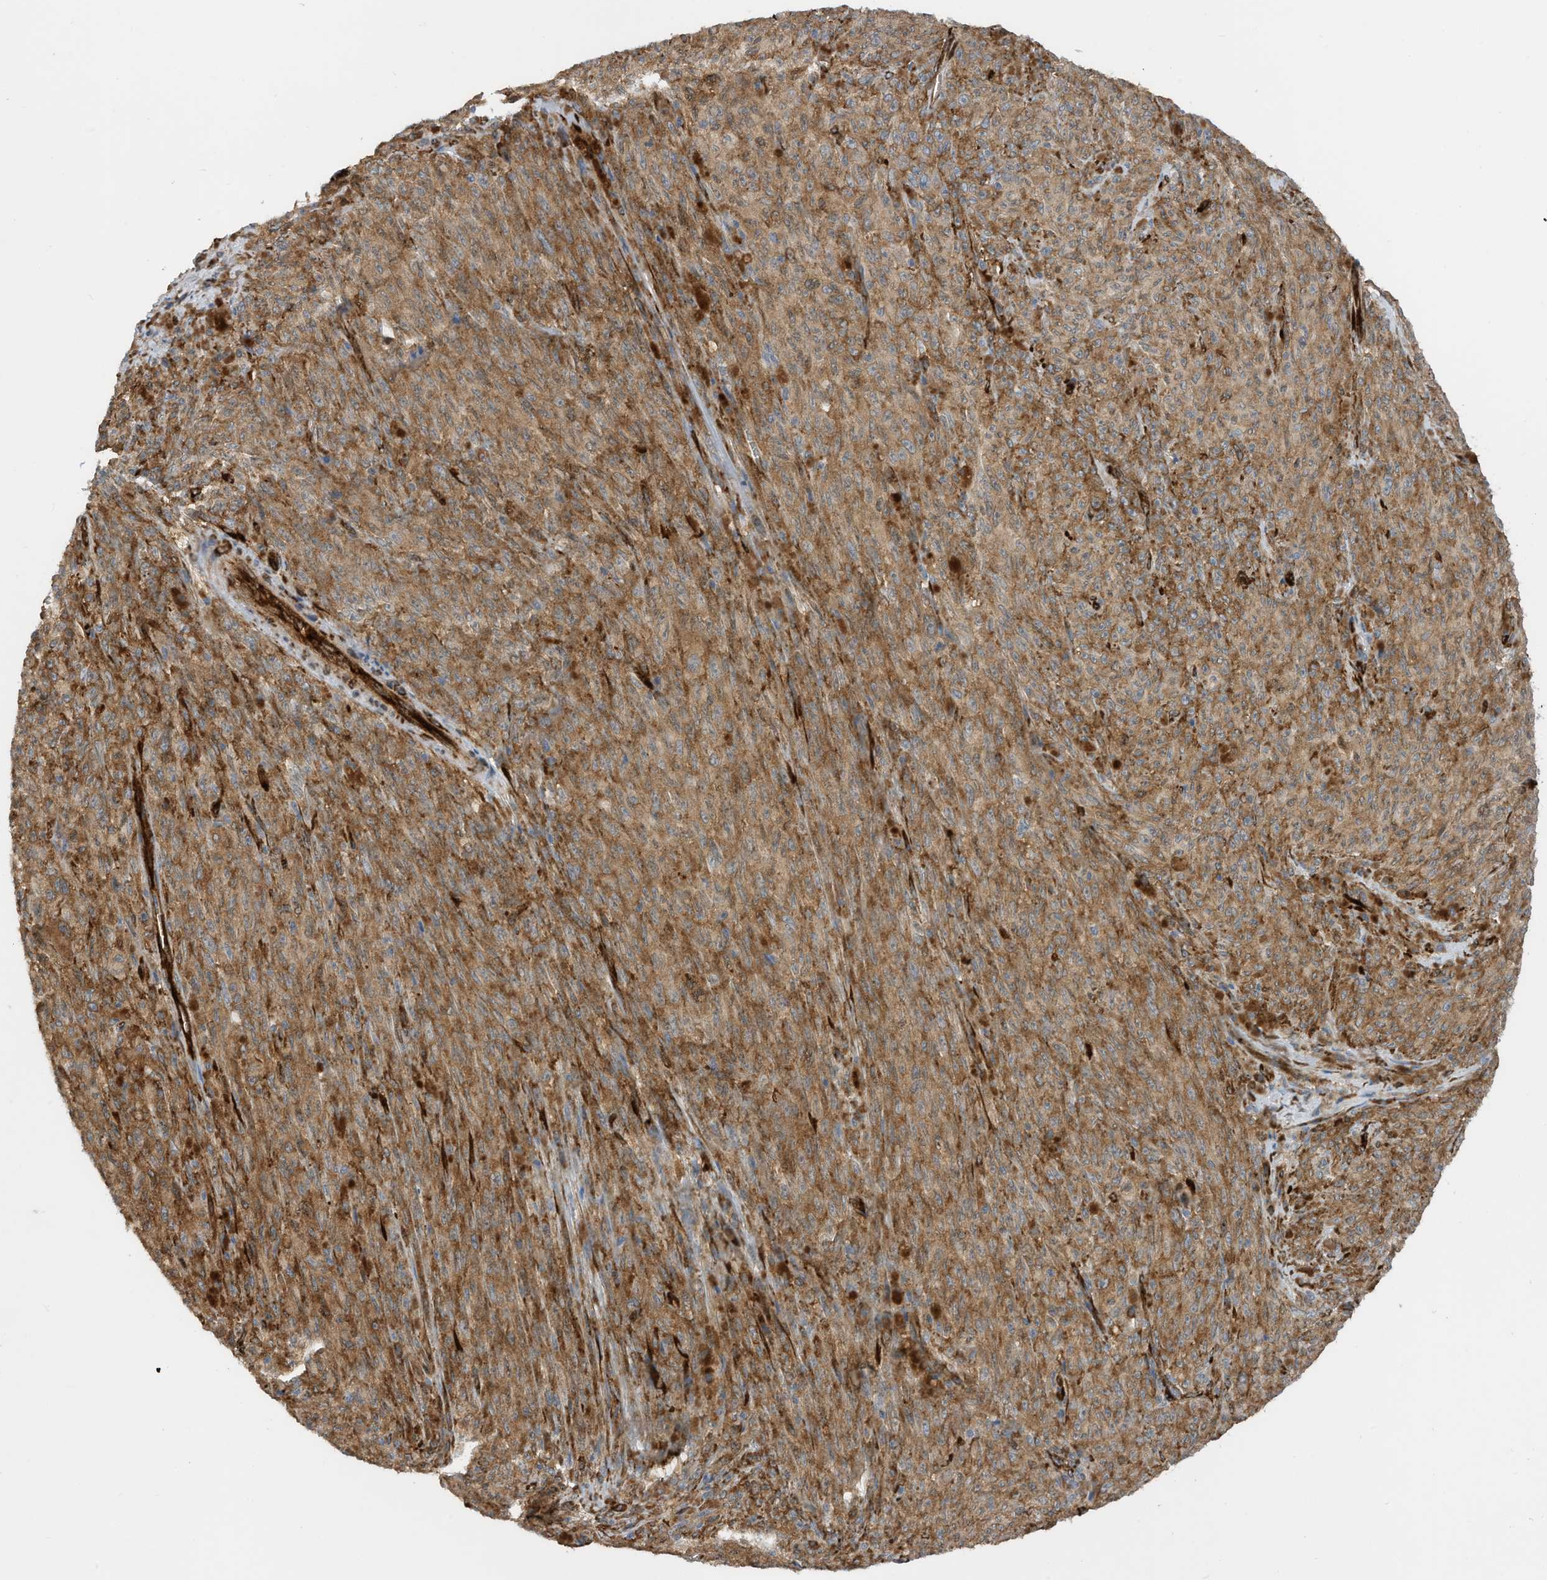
{"staining": {"intensity": "moderate", "quantity": ">75%", "location": "cytoplasmic/membranous"}, "tissue": "melanoma", "cell_type": "Tumor cells", "image_type": "cancer", "snomed": [{"axis": "morphology", "description": "Malignant melanoma, NOS"}, {"axis": "topography", "description": "Skin"}], "caption": "Malignant melanoma tissue demonstrates moderate cytoplasmic/membranous positivity in about >75% of tumor cells", "gene": "ZBTB45", "patient": {"sex": "female", "age": 82}}